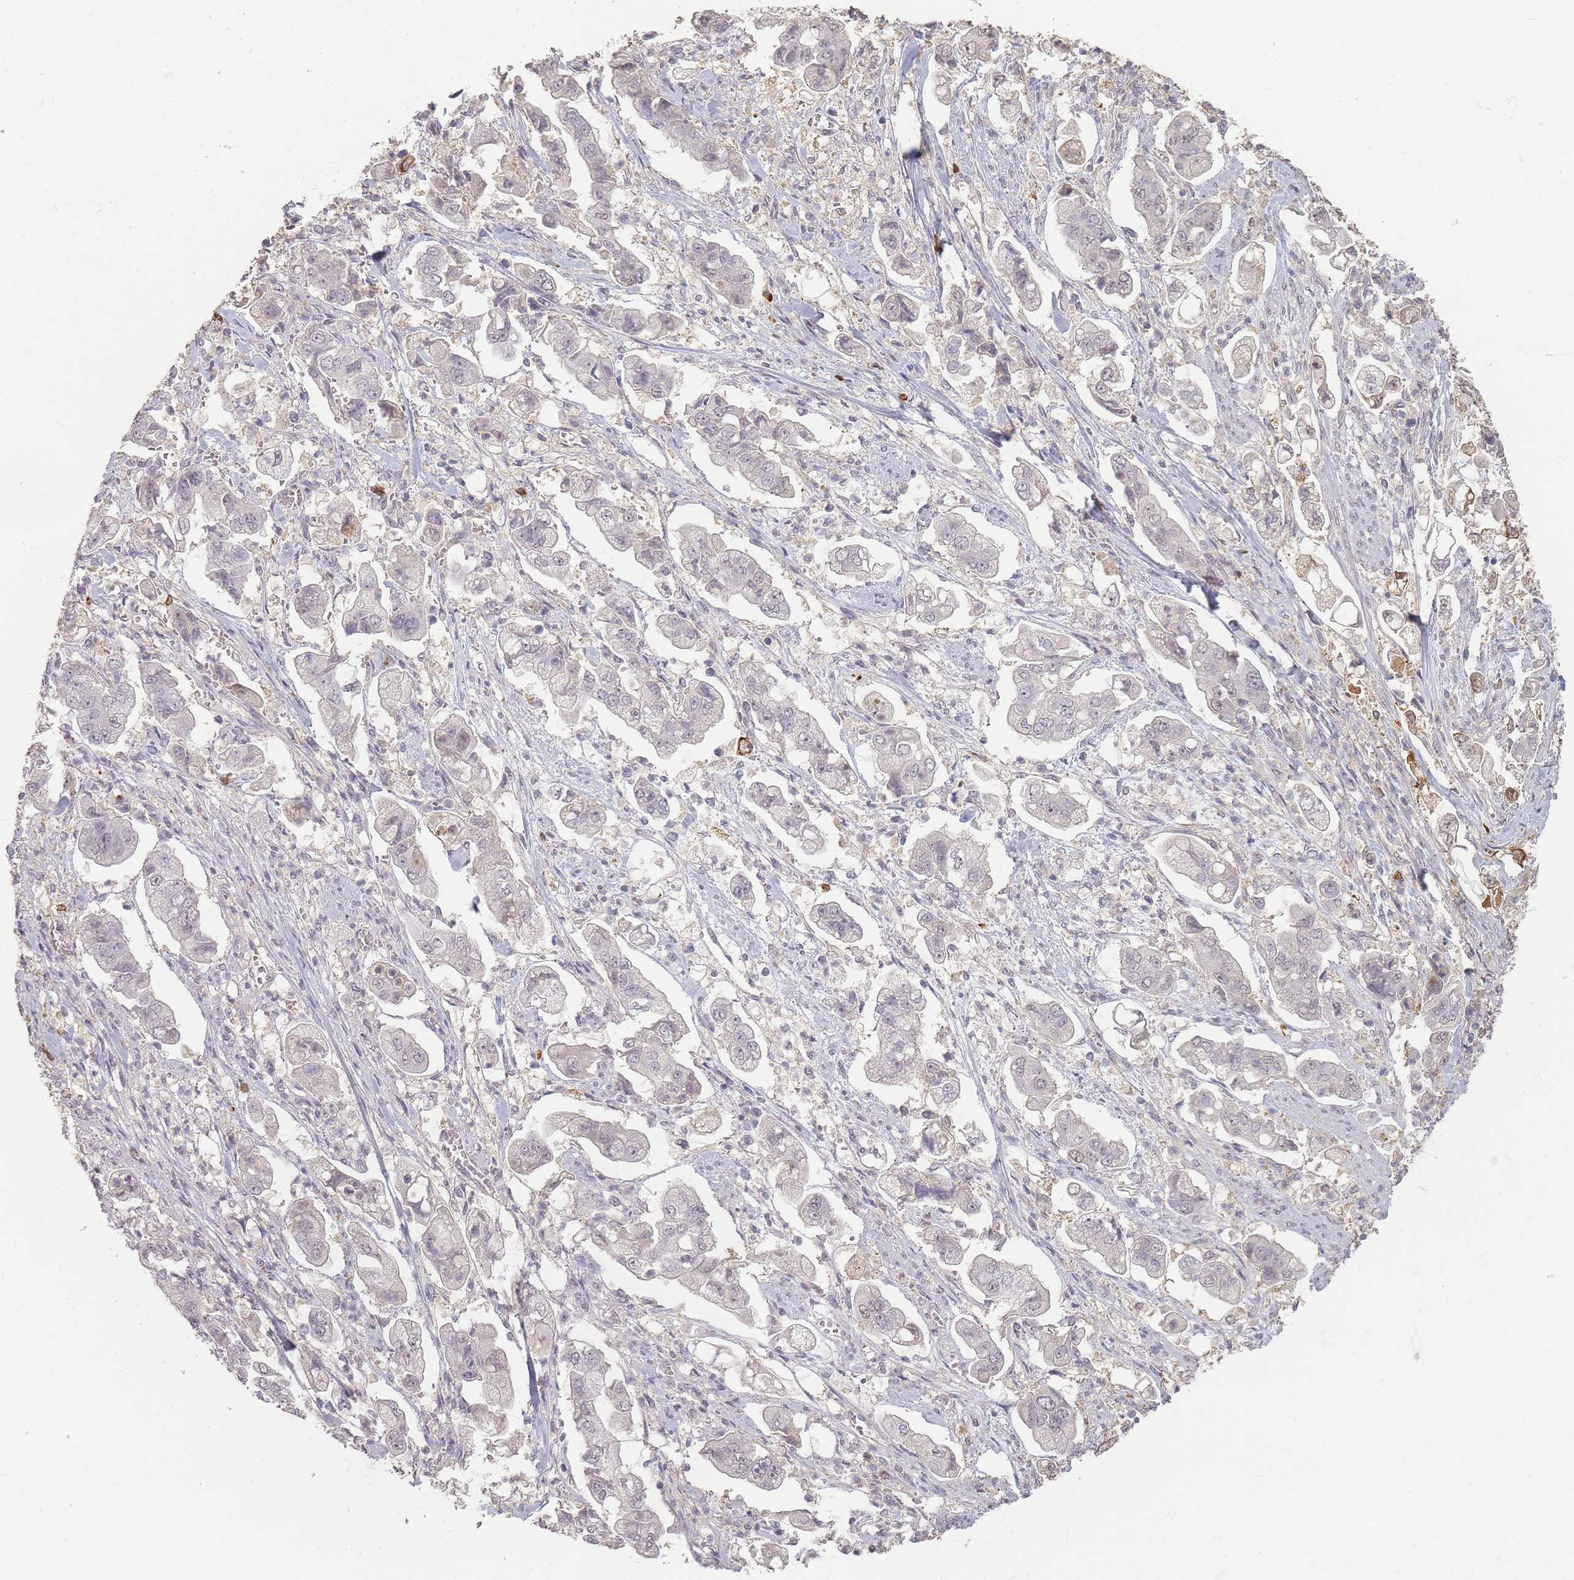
{"staining": {"intensity": "moderate", "quantity": "<25%", "location": "cytoplasmic/membranous,nuclear"}, "tissue": "stomach cancer", "cell_type": "Tumor cells", "image_type": "cancer", "snomed": [{"axis": "morphology", "description": "Adenocarcinoma, NOS"}, {"axis": "topography", "description": "Stomach"}], "caption": "Protein positivity by immunohistochemistry demonstrates moderate cytoplasmic/membranous and nuclear staining in approximately <25% of tumor cells in stomach cancer (adenocarcinoma).", "gene": "RFTN1", "patient": {"sex": "male", "age": 62}}